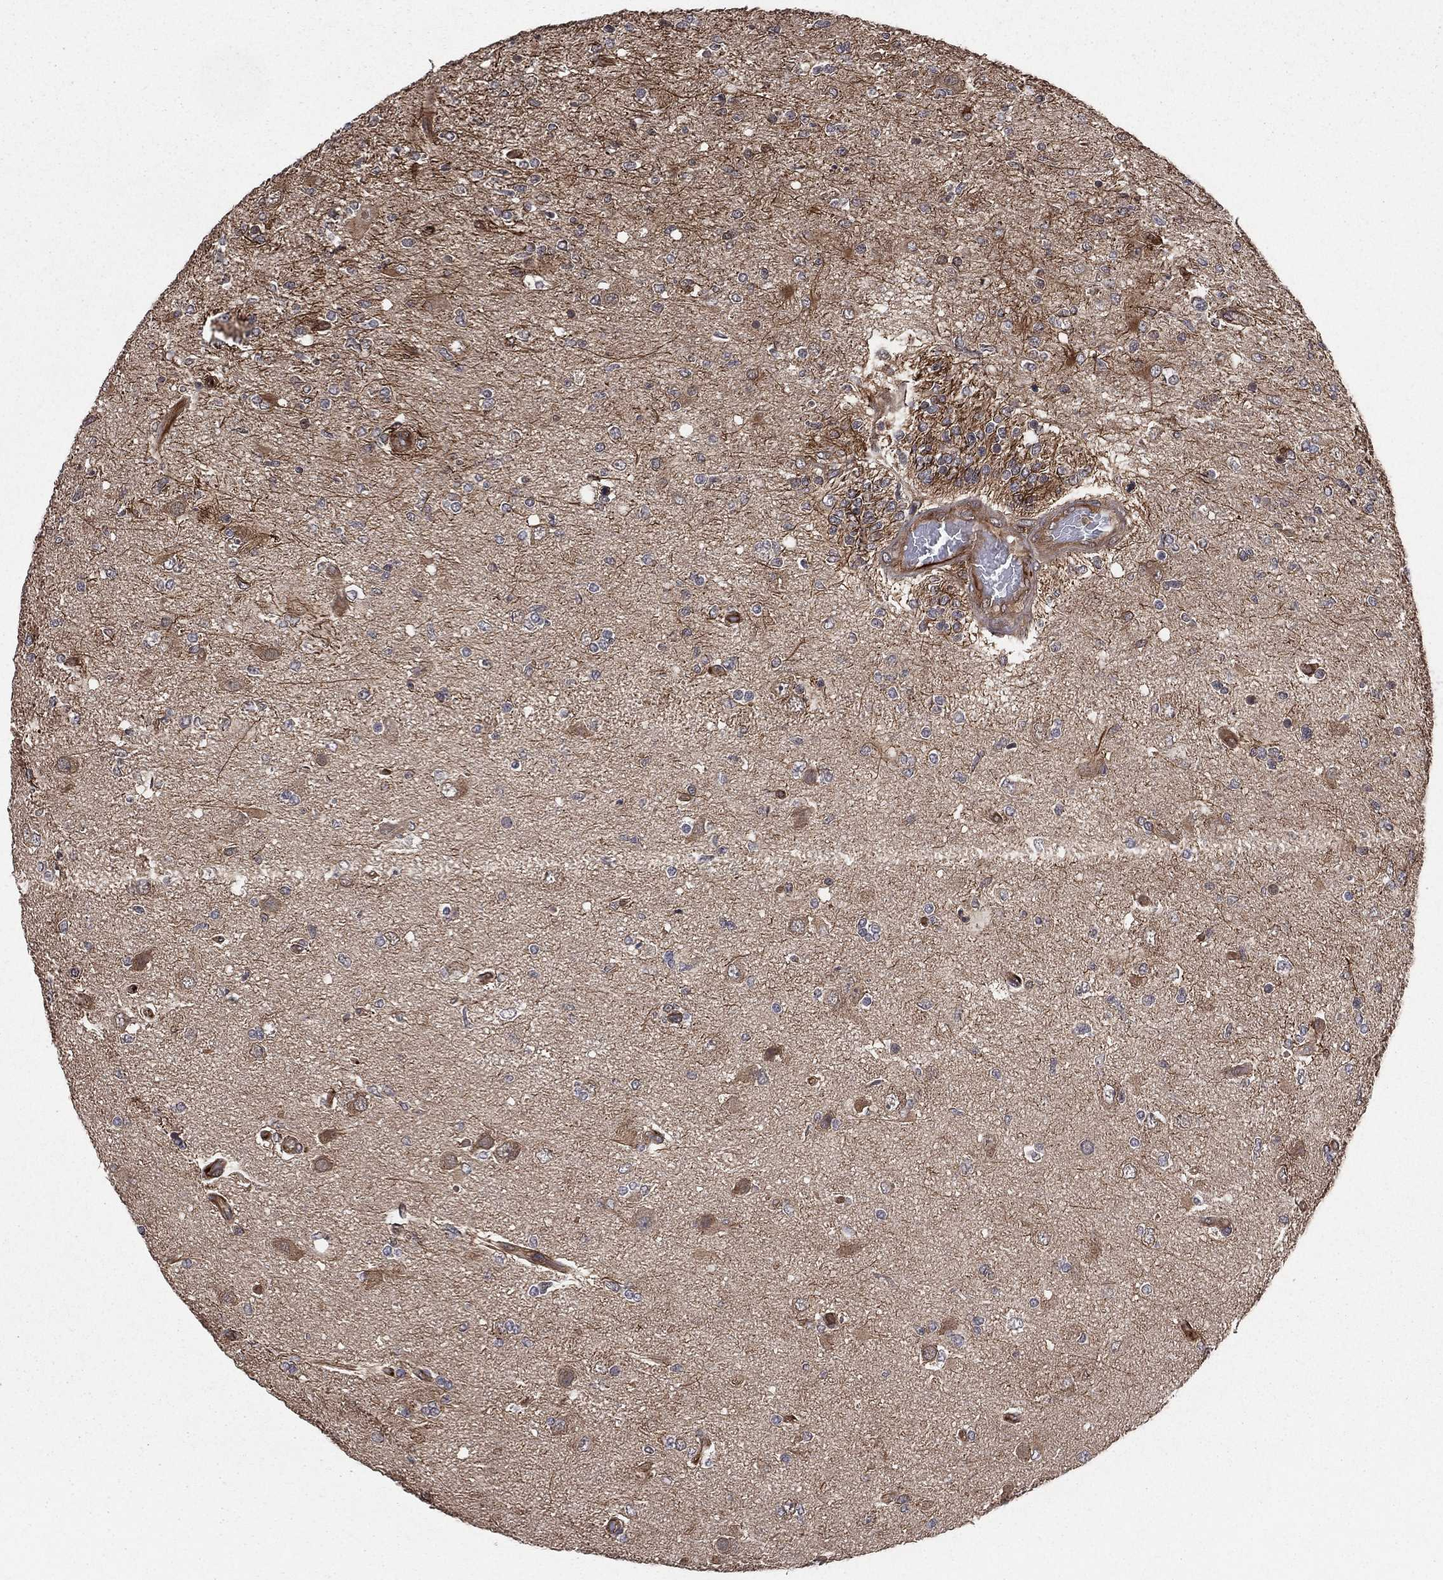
{"staining": {"intensity": "negative", "quantity": "none", "location": "none"}, "tissue": "glioma", "cell_type": "Tumor cells", "image_type": "cancer", "snomed": [{"axis": "morphology", "description": "Glioma, malignant, High grade"}, {"axis": "topography", "description": "Cerebral cortex"}], "caption": "DAB immunohistochemical staining of malignant glioma (high-grade) shows no significant expression in tumor cells.", "gene": "CERT1", "patient": {"sex": "male", "age": 70}}